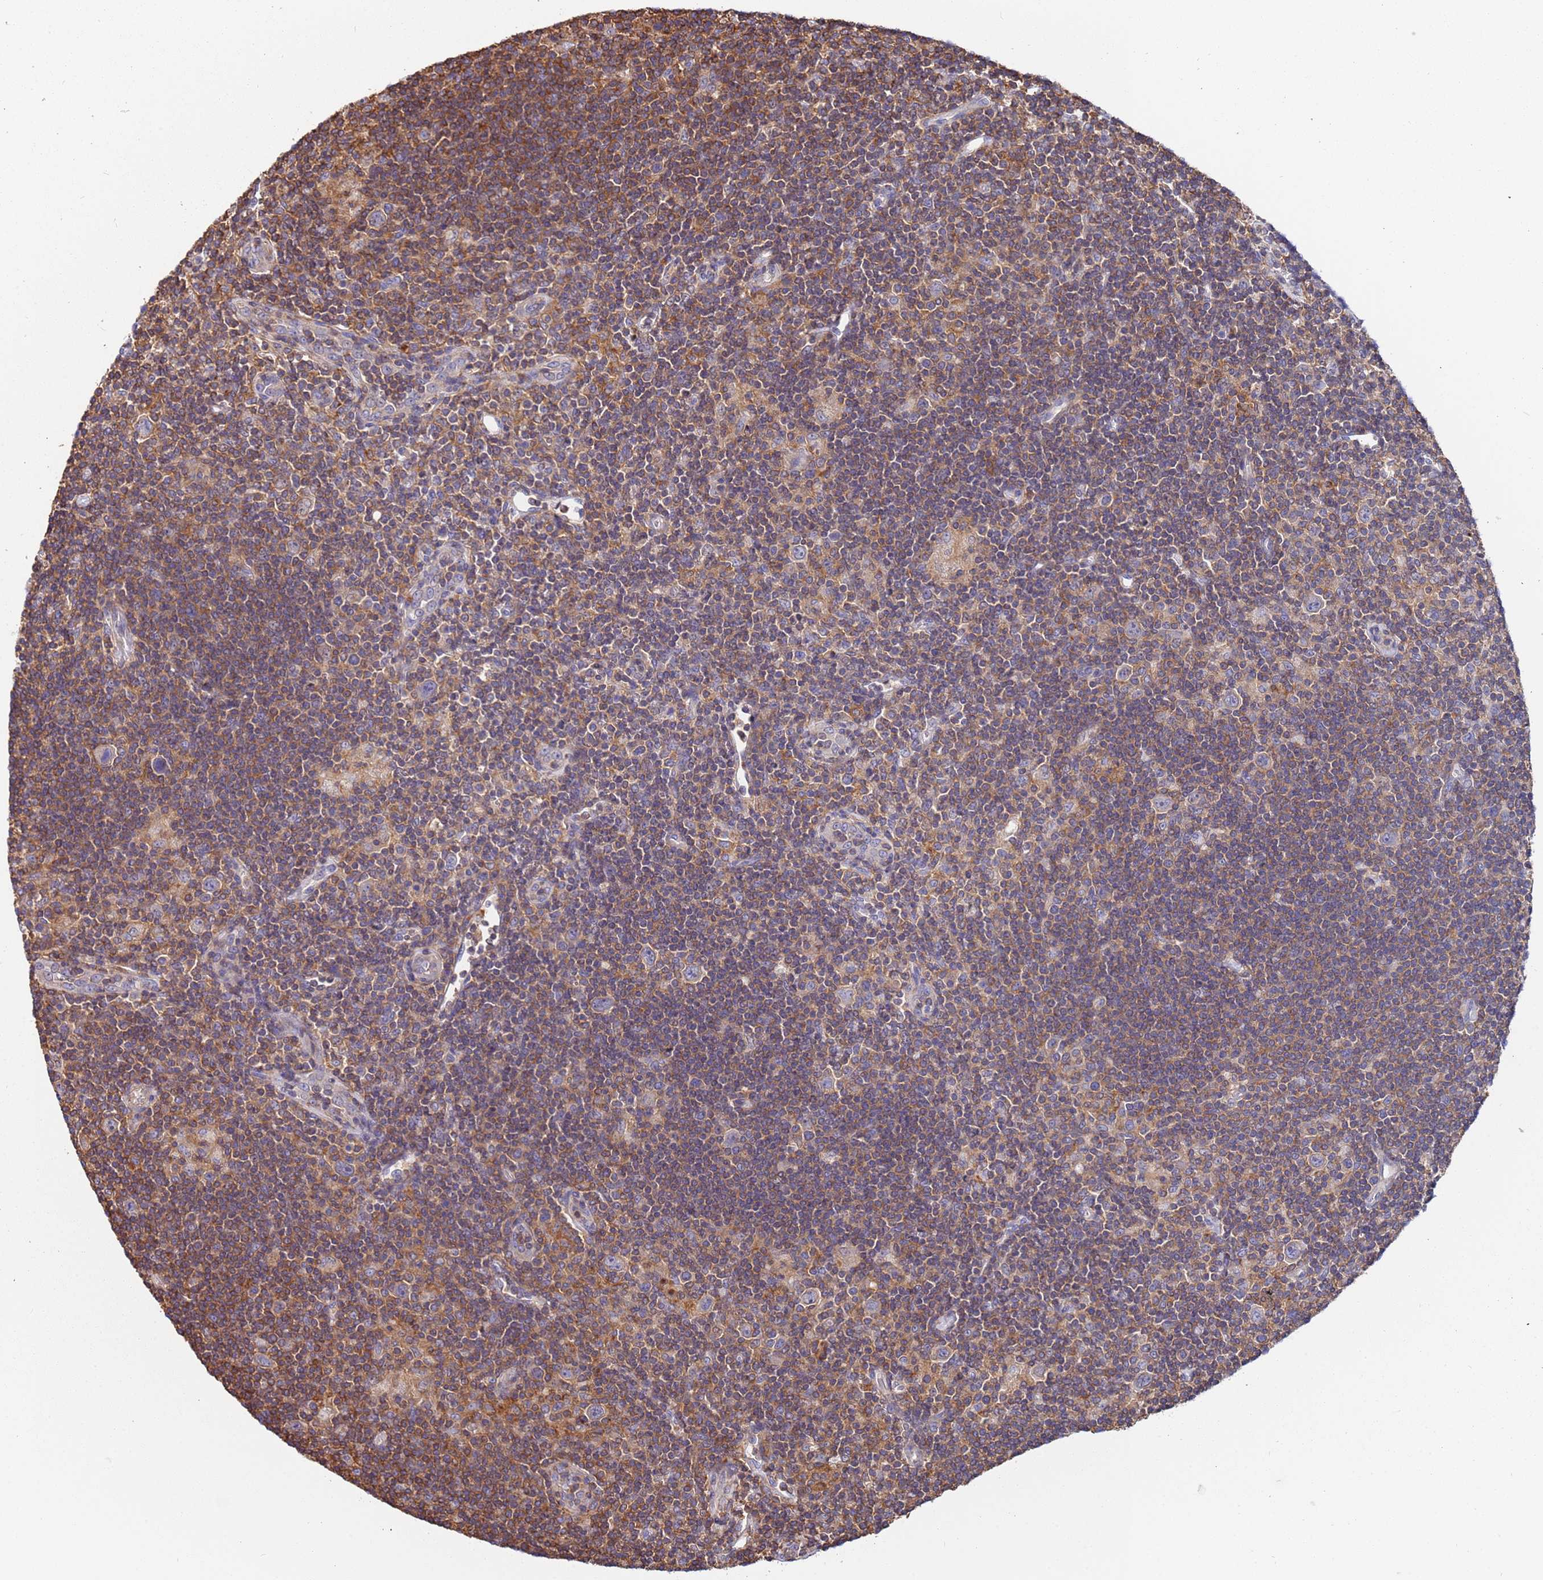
{"staining": {"intensity": "negative", "quantity": "none", "location": "none"}, "tissue": "lymphoma", "cell_type": "Tumor cells", "image_type": "cancer", "snomed": [{"axis": "morphology", "description": "Hodgkin's disease, NOS"}, {"axis": "topography", "description": "Lymph node"}], "caption": "The photomicrograph shows no staining of tumor cells in Hodgkin's disease.", "gene": "SYT4", "patient": {"sex": "female", "age": 57}}